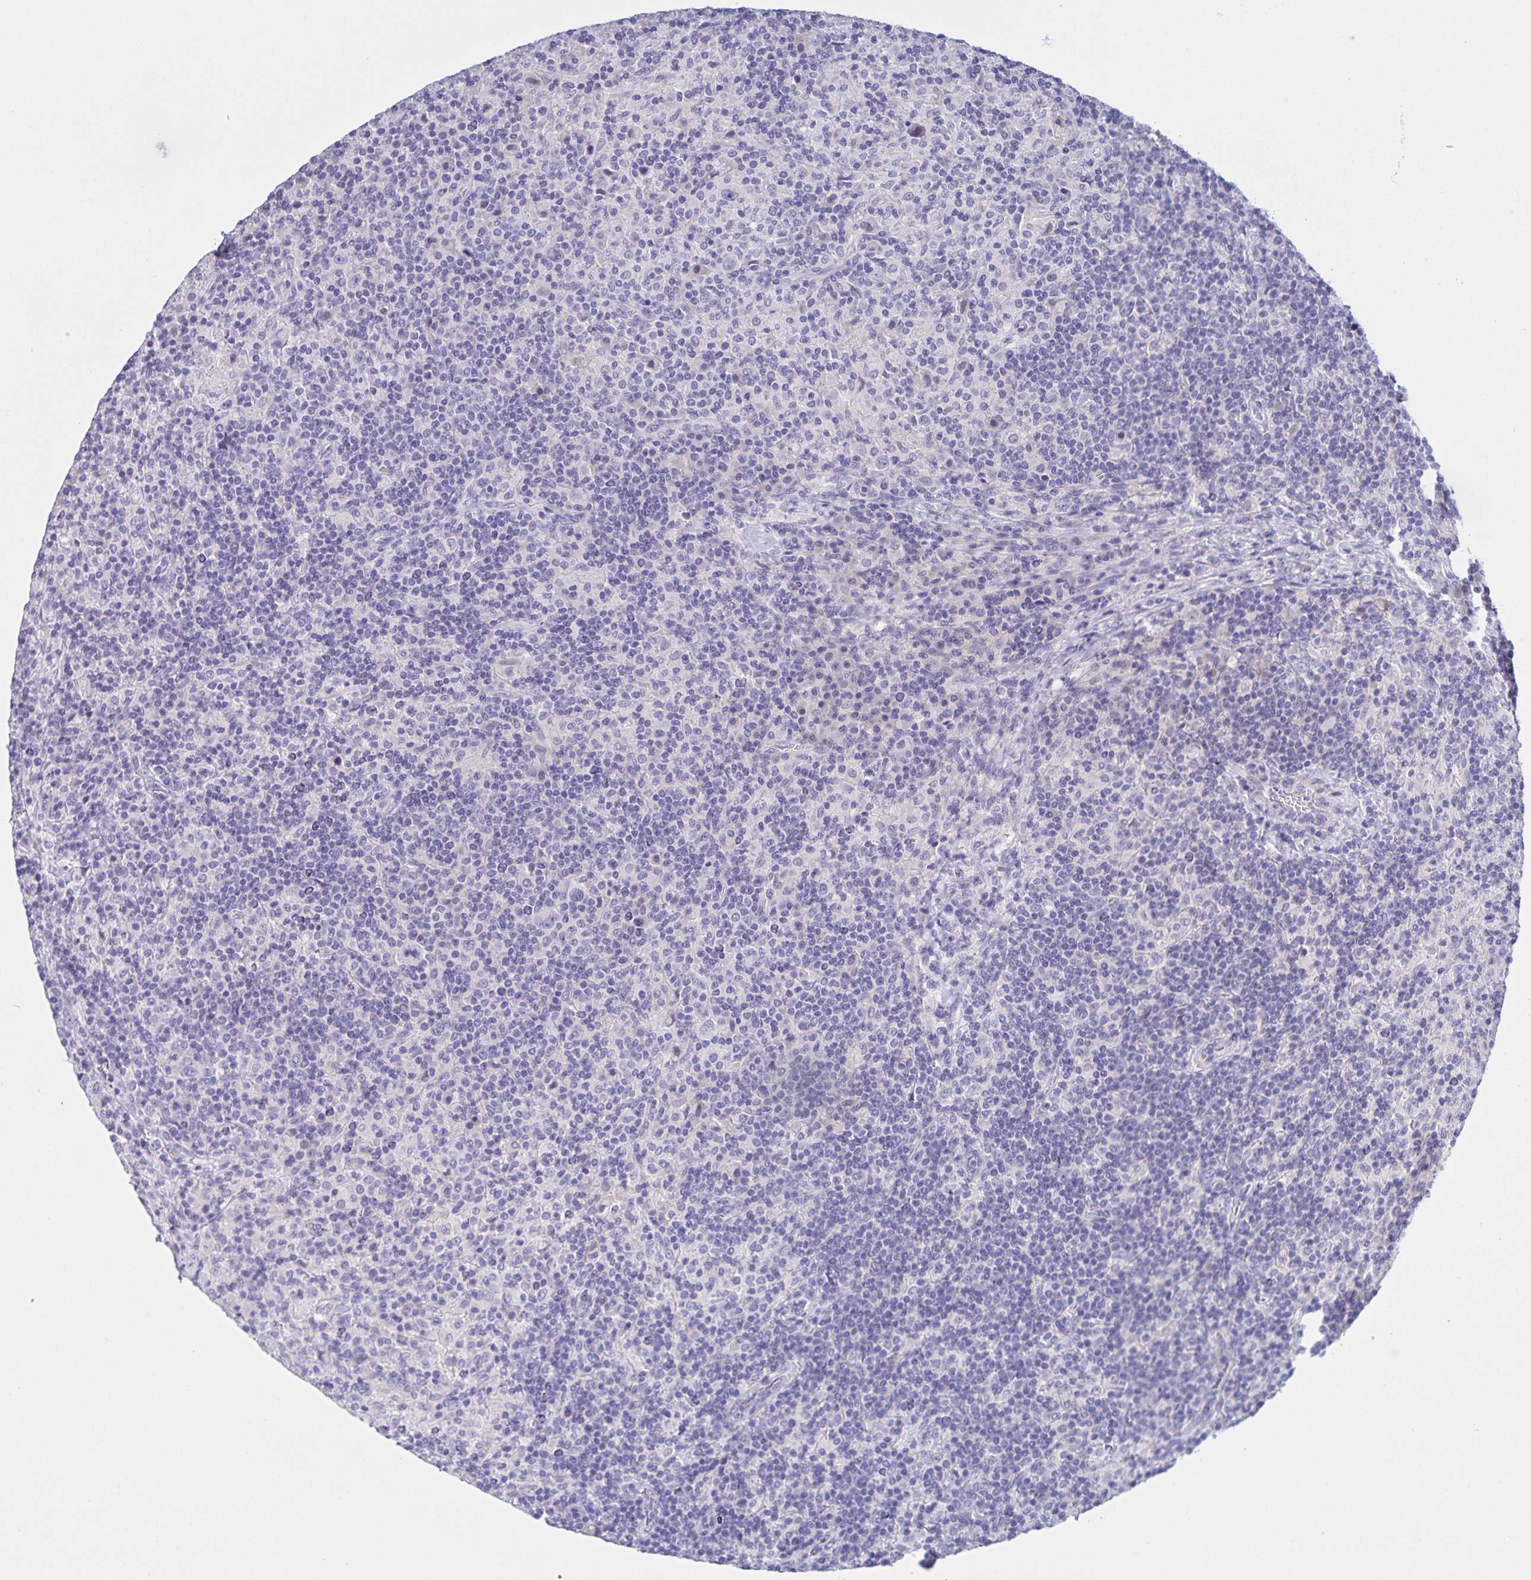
{"staining": {"intensity": "negative", "quantity": "none", "location": "none"}, "tissue": "lymphoma", "cell_type": "Tumor cells", "image_type": "cancer", "snomed": [{"axis": "morphology", "description": "Hodgkin's disease, NOS"}, {"axis": "topography", "description": "Lymph node"}], "caption": "DAB (3,3'-diaminobenzidine) immunohistochemical staining of human Hodgkin's disease displays no significant expression in tumor cells. (Brightfield microscopy of DAB (3,3'-diaminobenzidine) immunohistochemistry at high magnification).", "gene": "DMGDH", "patient": {"sex": "male", "age": 70}}